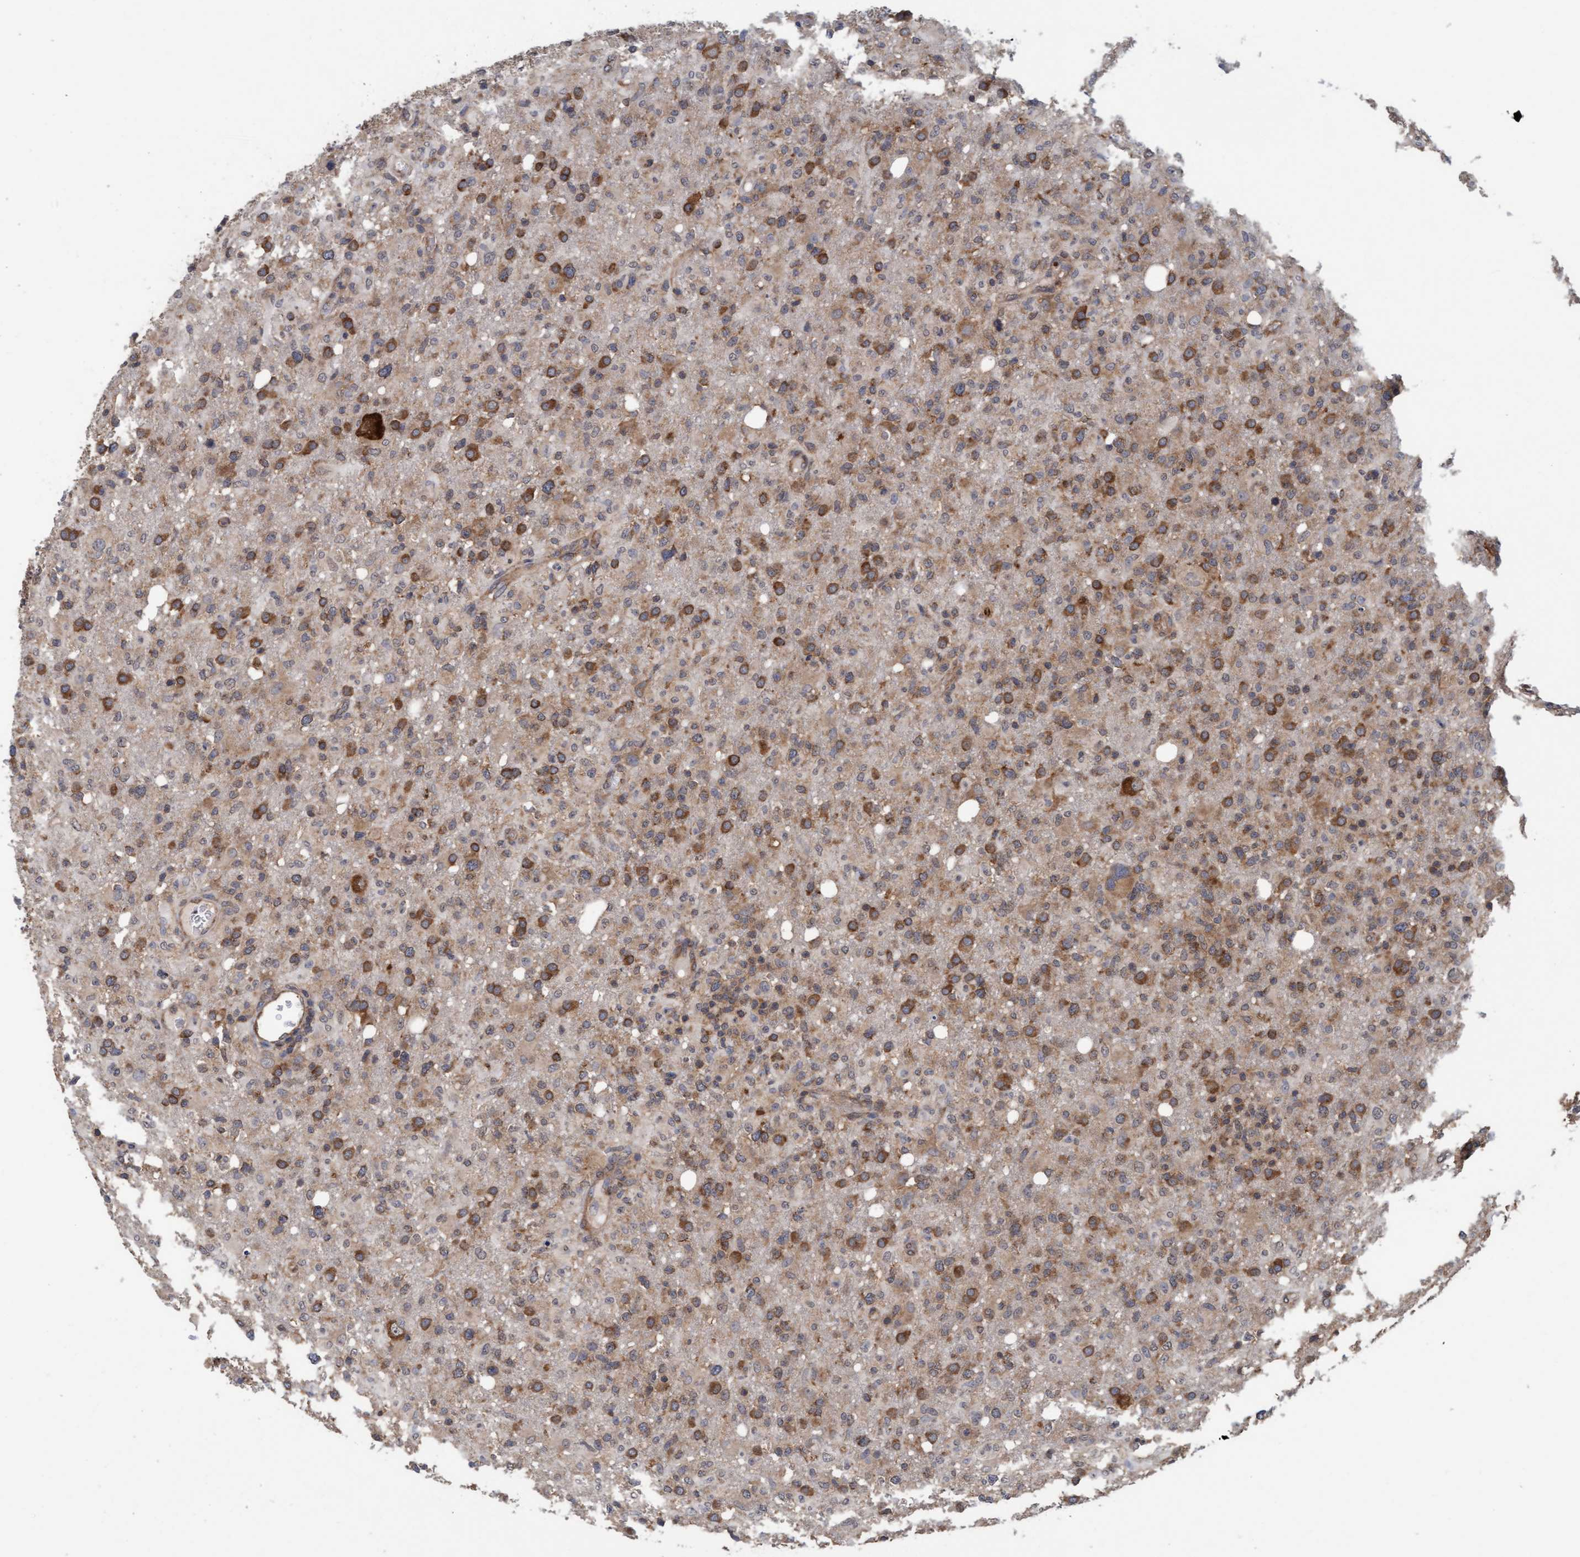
{"staining": {"intensity": "moderate", "quantity": ">75%", "location": "cytoplasmic/membranous"}, "tissue": "glioma", "cell_type": "Tumor cells", "image_type": "cancer", "snomed": [{"axis": "morphology", "description": "Glioma, malignant, High grade"}, {"axis": "topography", "description": "Brain"}], "caption": "An IHC histopathology image of tumor tissue is shown. Protein staining in brown highlights moderate cytoplasmic/membranous positivity in malignant glioma (high-grade) within tumor cells.", "gene": "FXR2", "patient": {"sex": "female", "age": 57}}